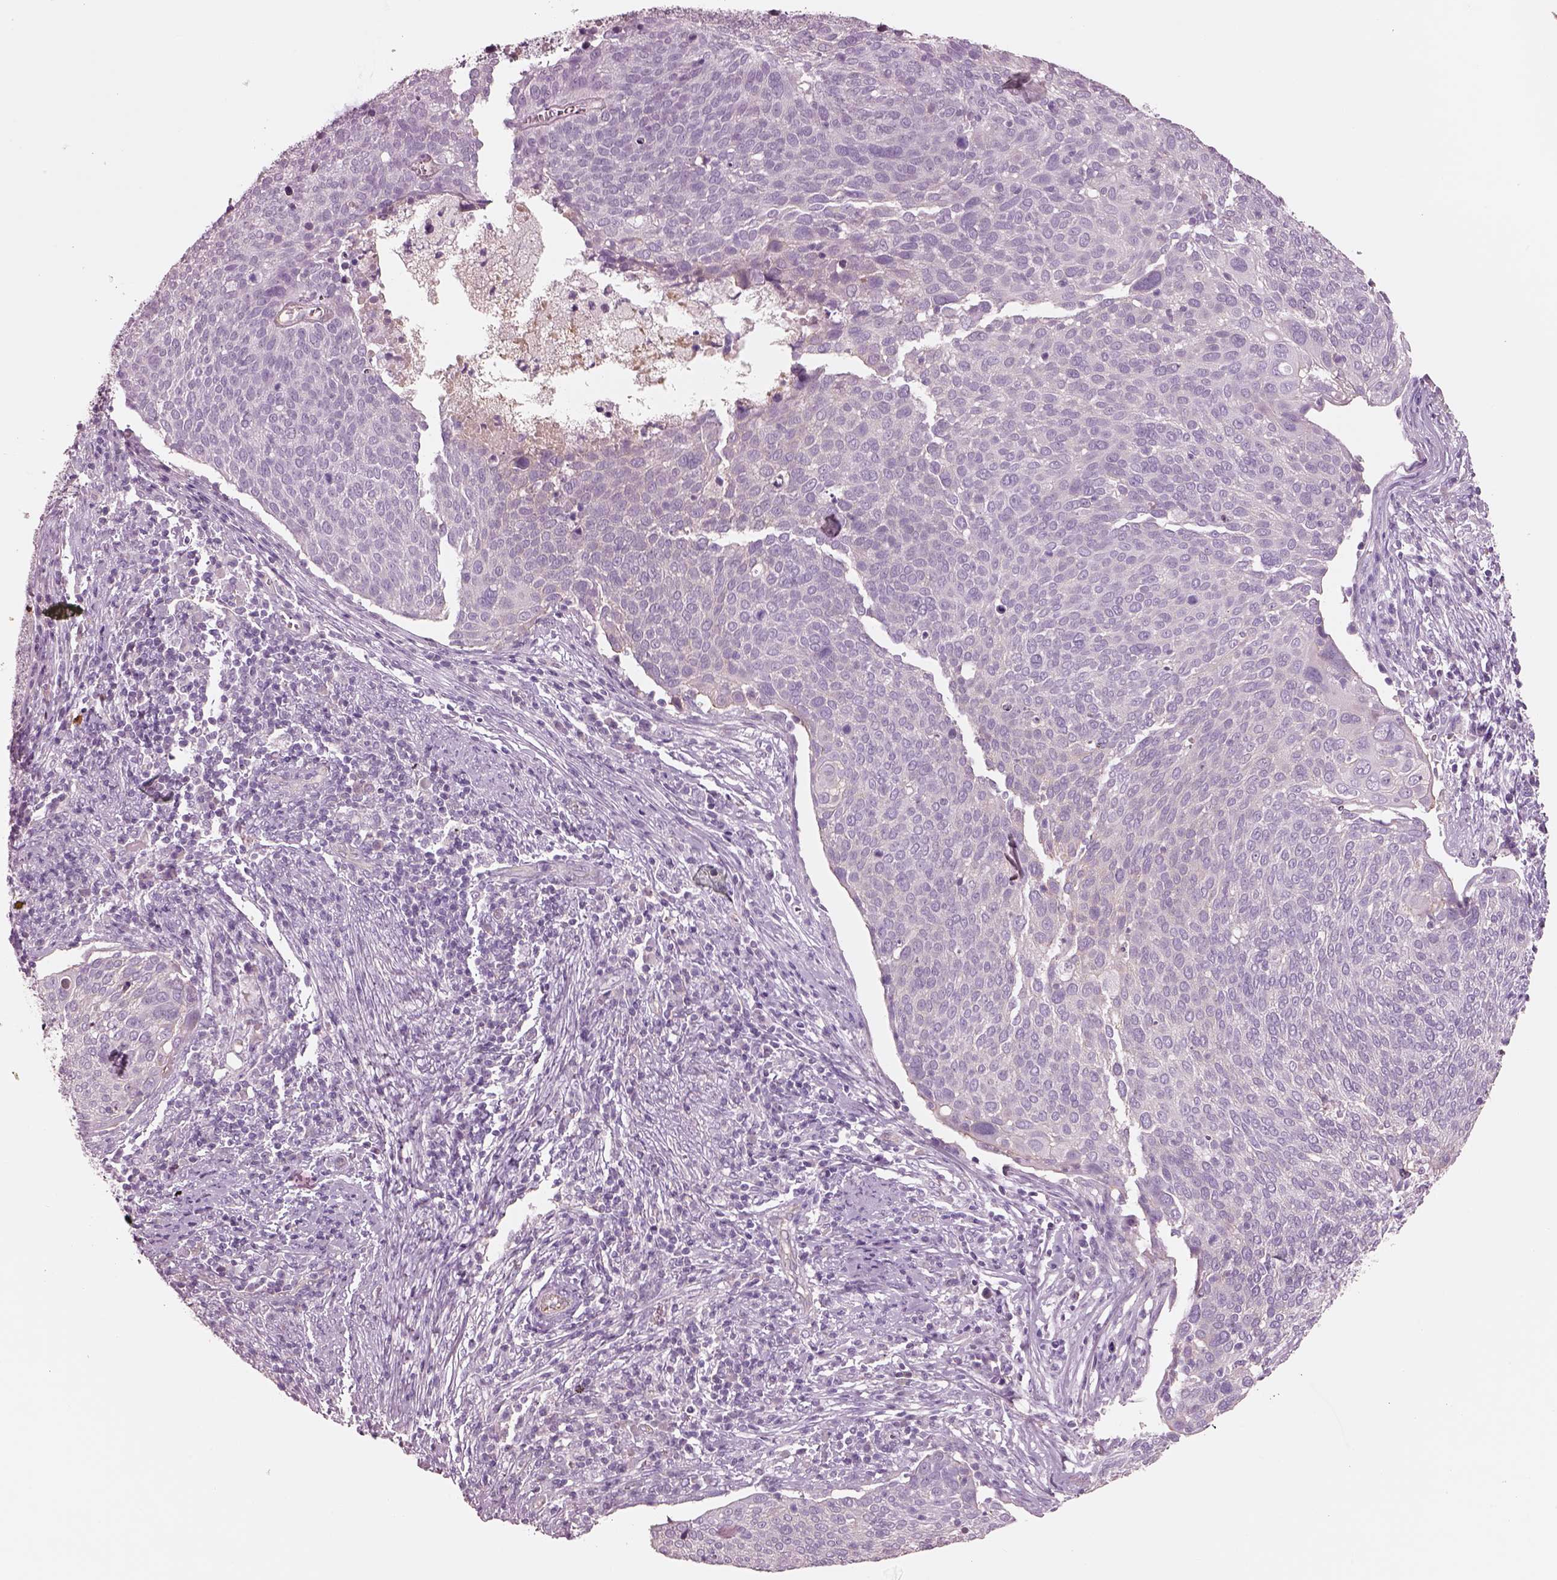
{"staining": {"intensity": "negative", "quantity": "none", "location": "none"}, "tissue": "cervical cancer", "cell_type": "Tumor cells", "image_type": "cancer", "snomed": [{"axis": "morphology", "description": "Squamous cell carcinoma, NOS"}, {"axis": "topography", "description": "Cervix"}], "caption": "Immunohistochemical staining of cervical squamous cell carcinoma exhibits no significant expression in tumor cells.", "gene": "IGLL1", "patient": {"sex": "female", "age": 39}}